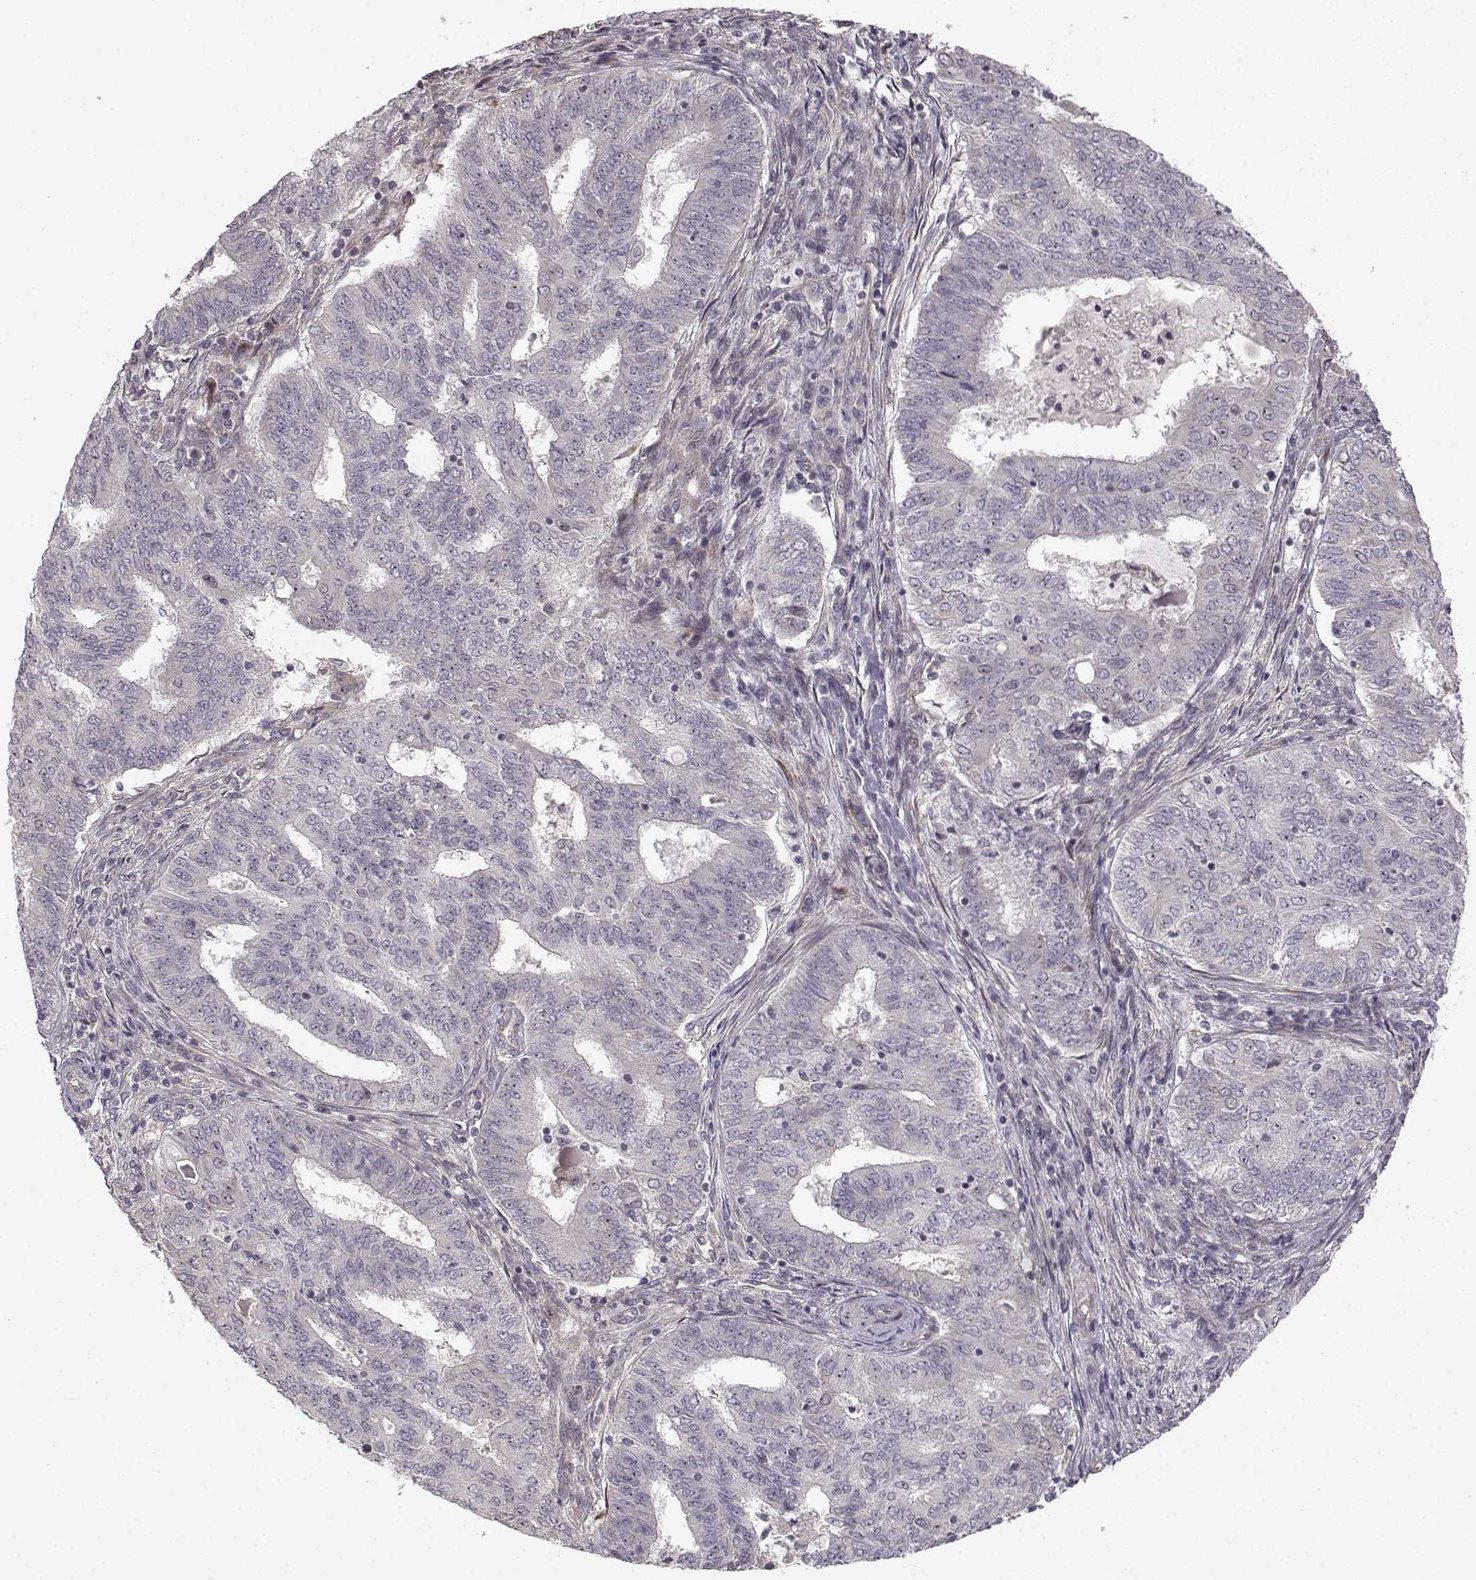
{"staining": {"intensity": "negative", "quantity": "none", "location": "none"}, "tissue": "endometrial cancer", "cell_type": "Tumor cells", "image_type": "cancer", "snomed": [{"axis": "morphology", "description": "Adenocarcinoma, NOS"}, {"axis": "topography", "description": "Endometrium"}], "caption": "High magnification brightfield microscopy of endometrial cancer (adenocarcinoma) stained with DAB (3,3'-diaminobenzidine) (brown) and counterstained with hematoxylin (blue): tumor cells show no significant expression.", "gene": "MED12L", "patient": {"sex": "female", "age": 62}}